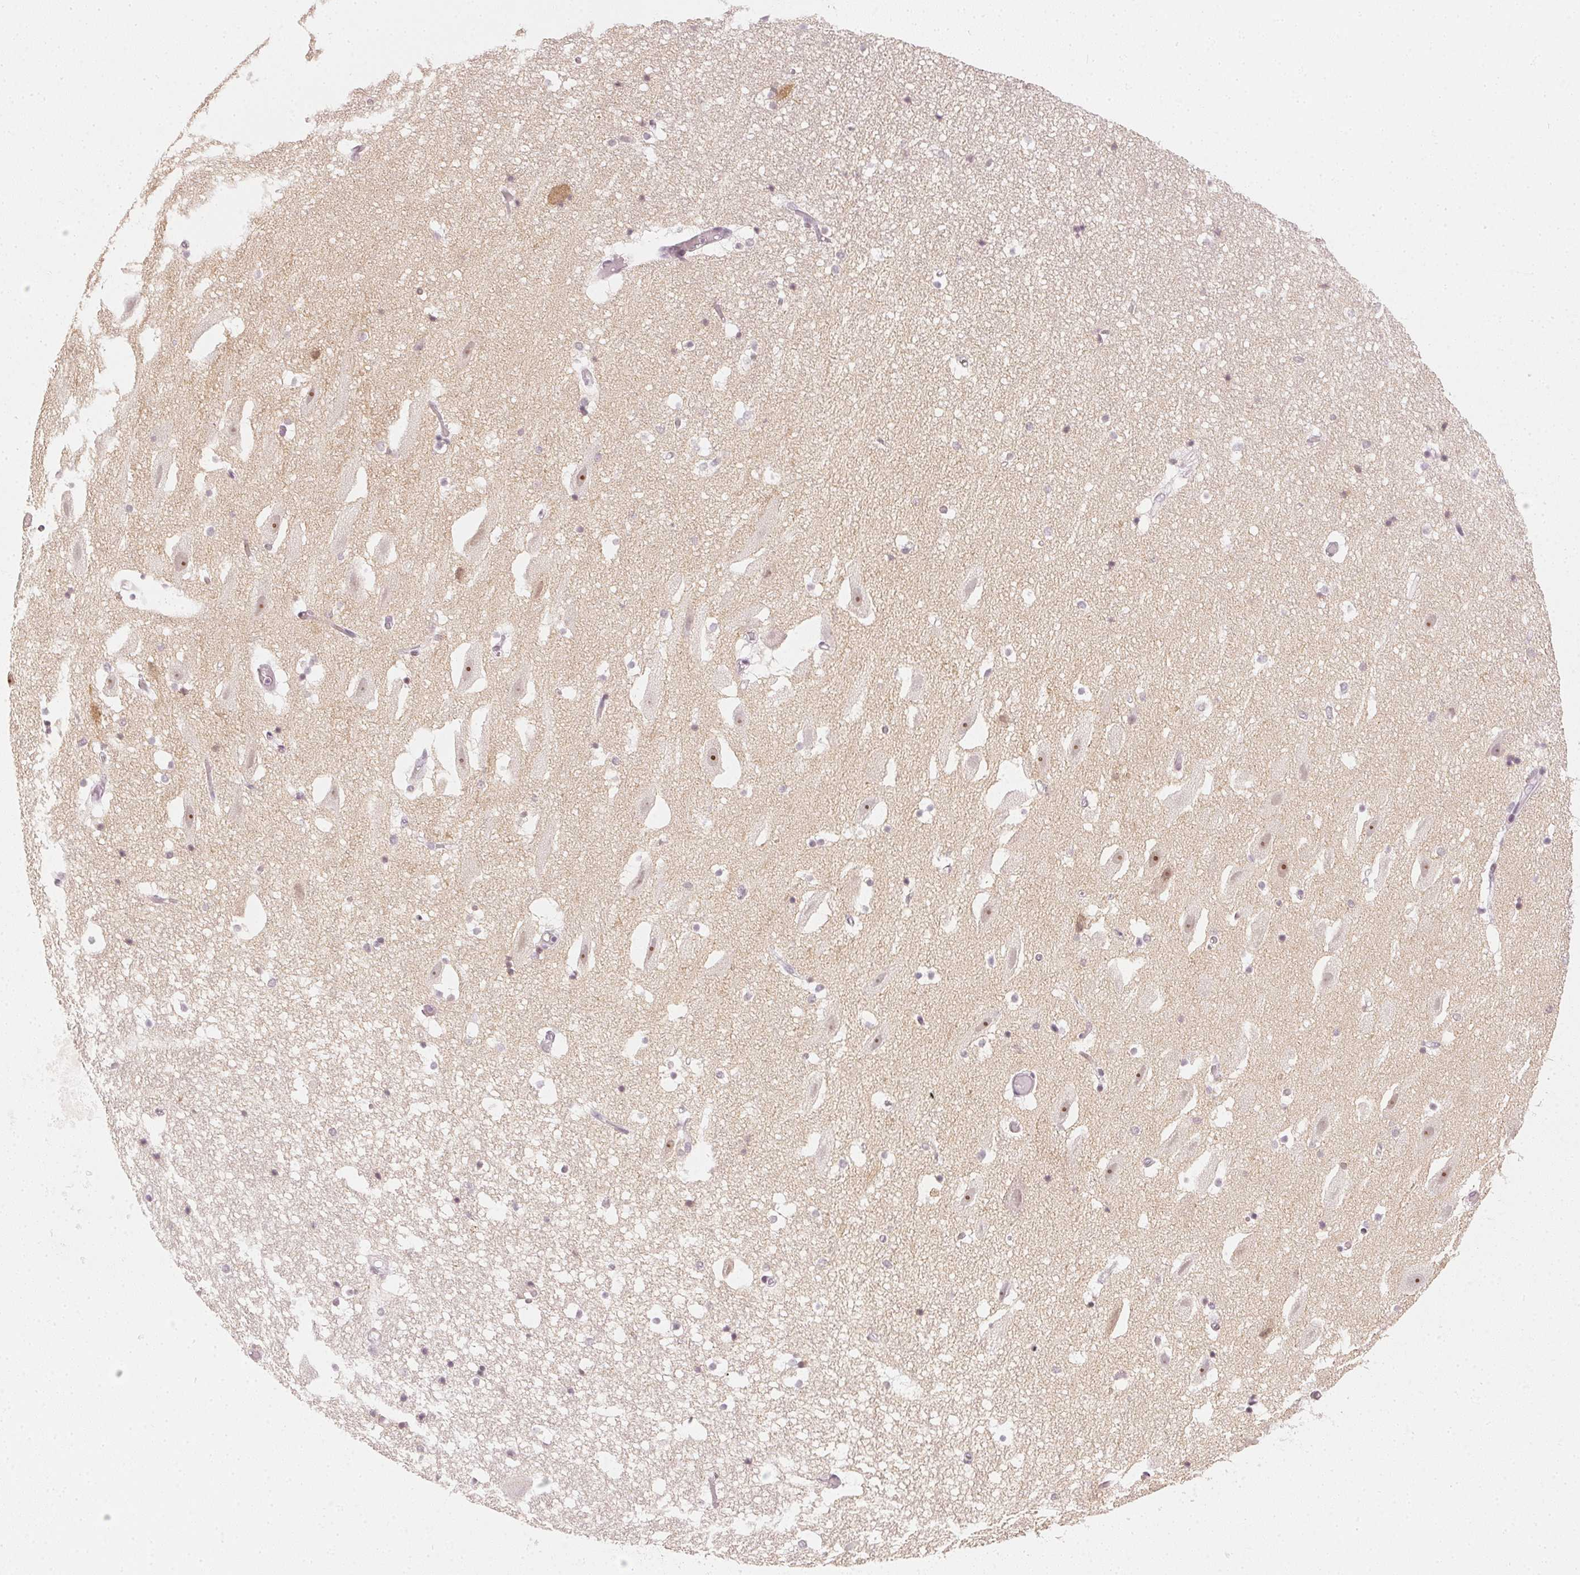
{"staining": {"intensity": "negative", "quantity": "none", "location": "none"}, "tissue": "hippocampus", "cell_type": "Glial cells", "image_type": "normal", "snomed": [{"axis": "morphology", "description": "Normal tissue, NOS"}, {"axis": "topography", "description": "Hippocampus"}], "caption": "Immunohistochemical staining of benign hippocampus exhibits no significant positivity in glial cells. (Brightfield microscopy of DAB (3,3'-diaminobenzidine) immunohistochemistry (IHC) at high magnification).", "gene": "DNAJC6", "patient": {"sex": "male", "age": 26}}